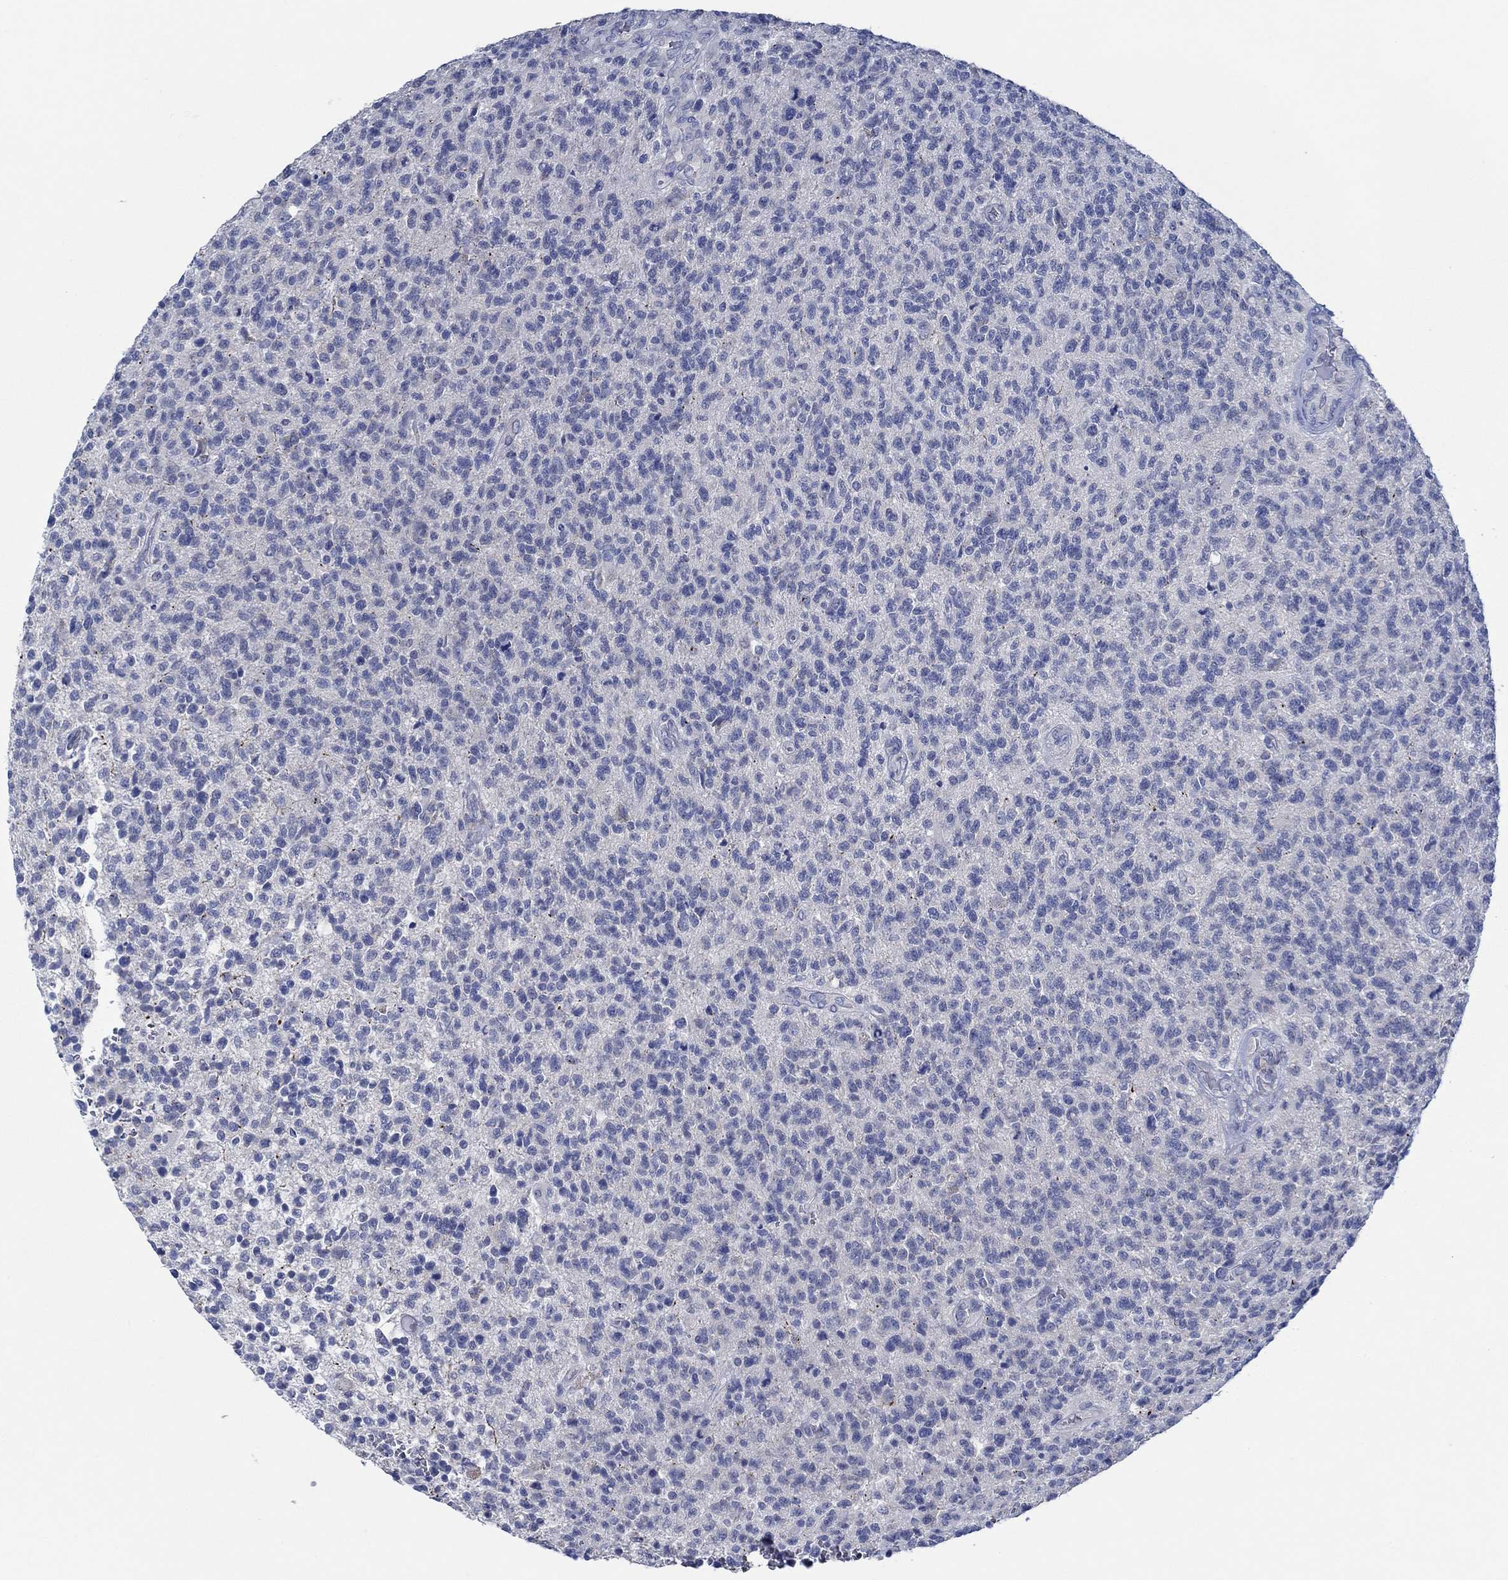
{"staining": {"intensity": "negative", "quantity": "none", "location": "none"}, "tissue": "glioma", "cell_type": "Tumor cells", "image_type": "cancer", "snomed": [{"axis": "morphology", "description": "Glioma, malignant, High grade"}, {"axis": "topography", "description": "Brain"}], "caption": "A histopathology image of glioma stained for a protein shows no brown staining in tumor cells.", "gene": "ZNF671", "patient": {"sex": "male", "age": 56}}